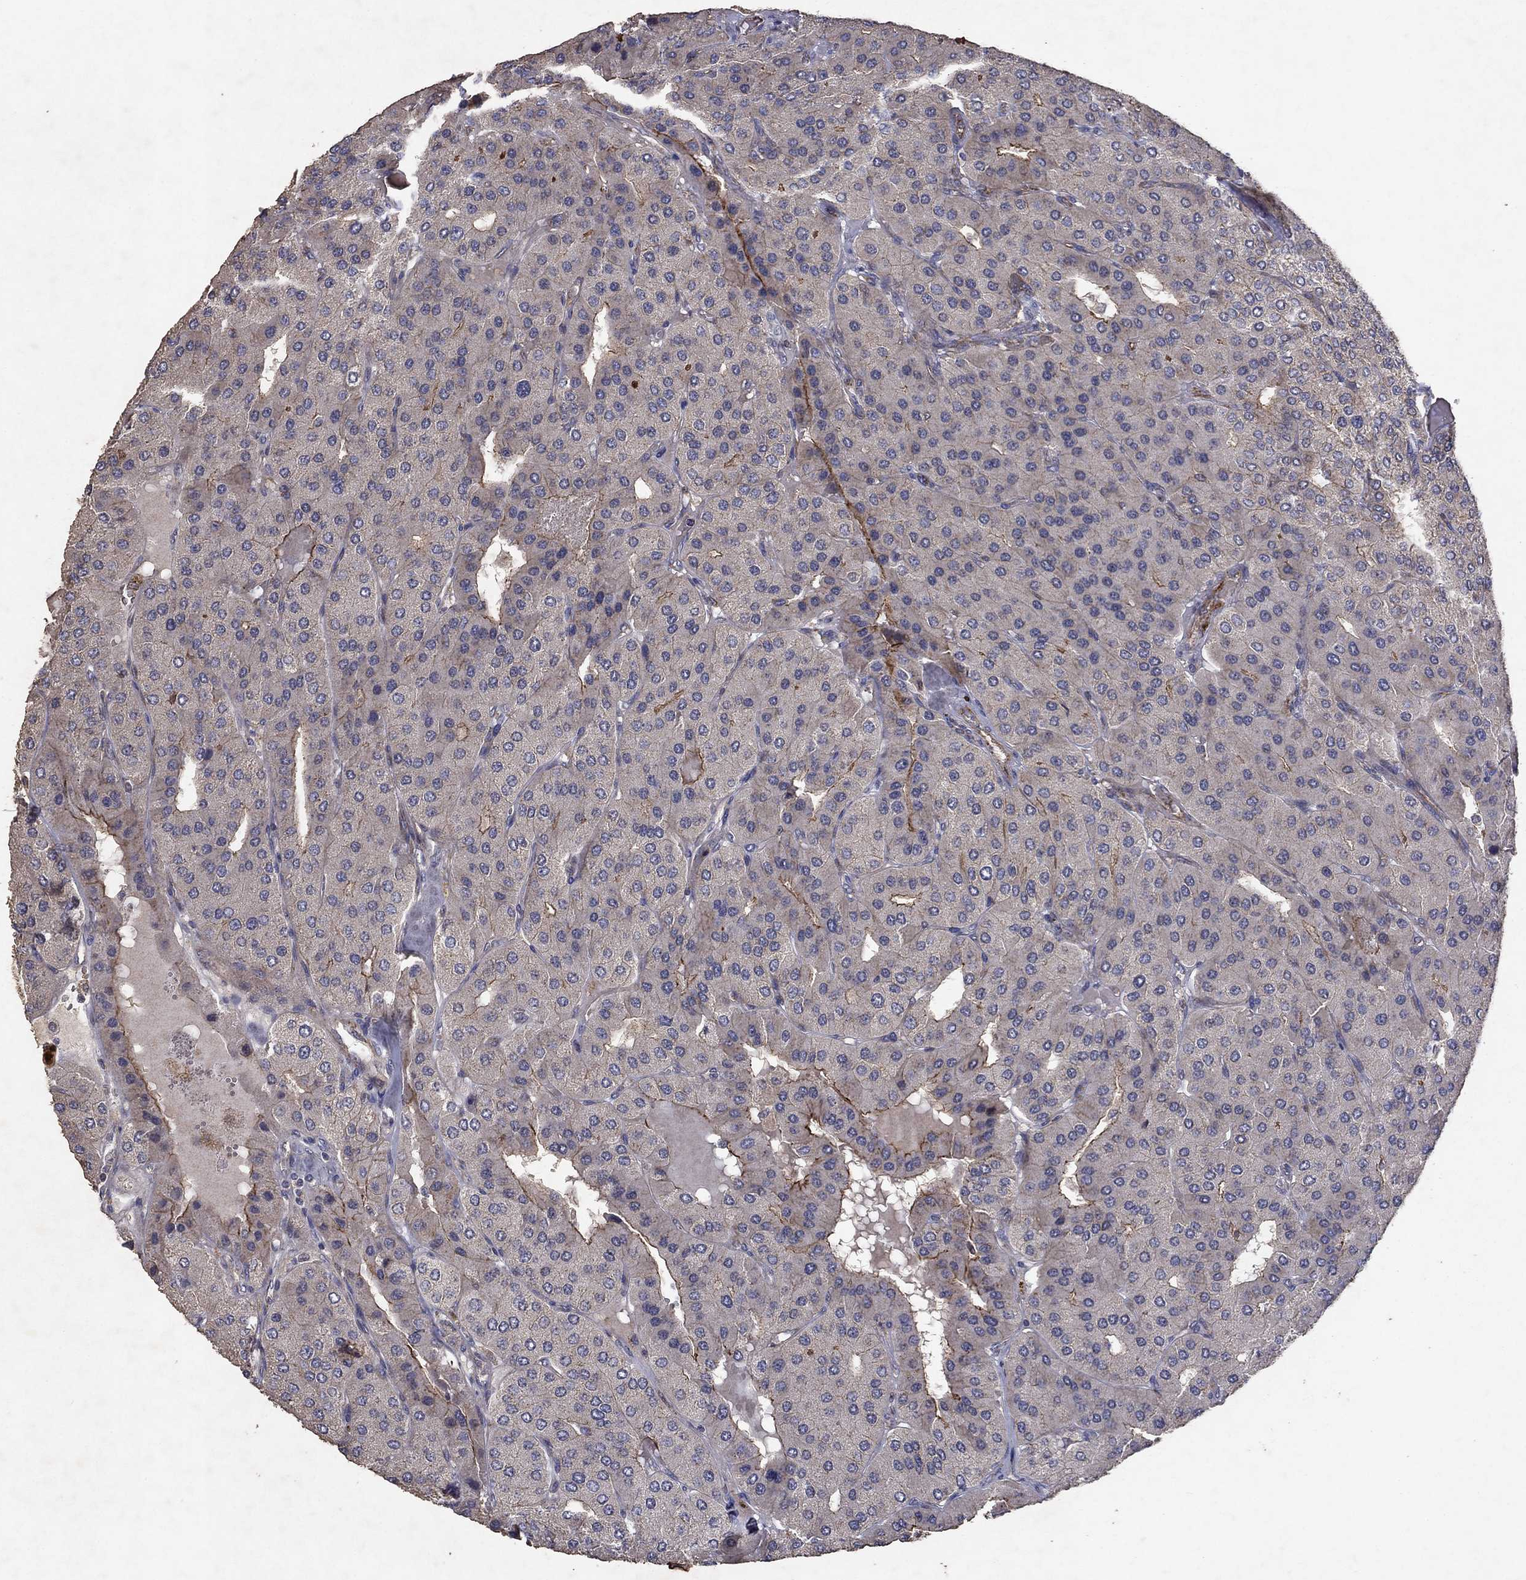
{"staining": {"intensity": "strong", "quantity": "<25%", "location": "cytoplasmic/membranous"}, "tissue": "parathyroid gland", "cell_type": "Glandular cells", "image_type": "normal", "snomed": [{"axis": "morphology", "description": "Normal tissue, NOS"}, {"axis": "morphology", "description": "Adenoma, NOS"}, {"axis": "topography", "description": "Parathyroid gland"}], "caption": "IHC of benign human parathyroid gland exhibits medium levels of strong cytoplasmic/membranous staining in approximately <25% of glandular cells. (DAB (3,3'-diaminobenzidine) IHC with brightfield microscopy, high magnification).", "gene": "FRG1", "patient": {"sex": "female", "age": 86}}